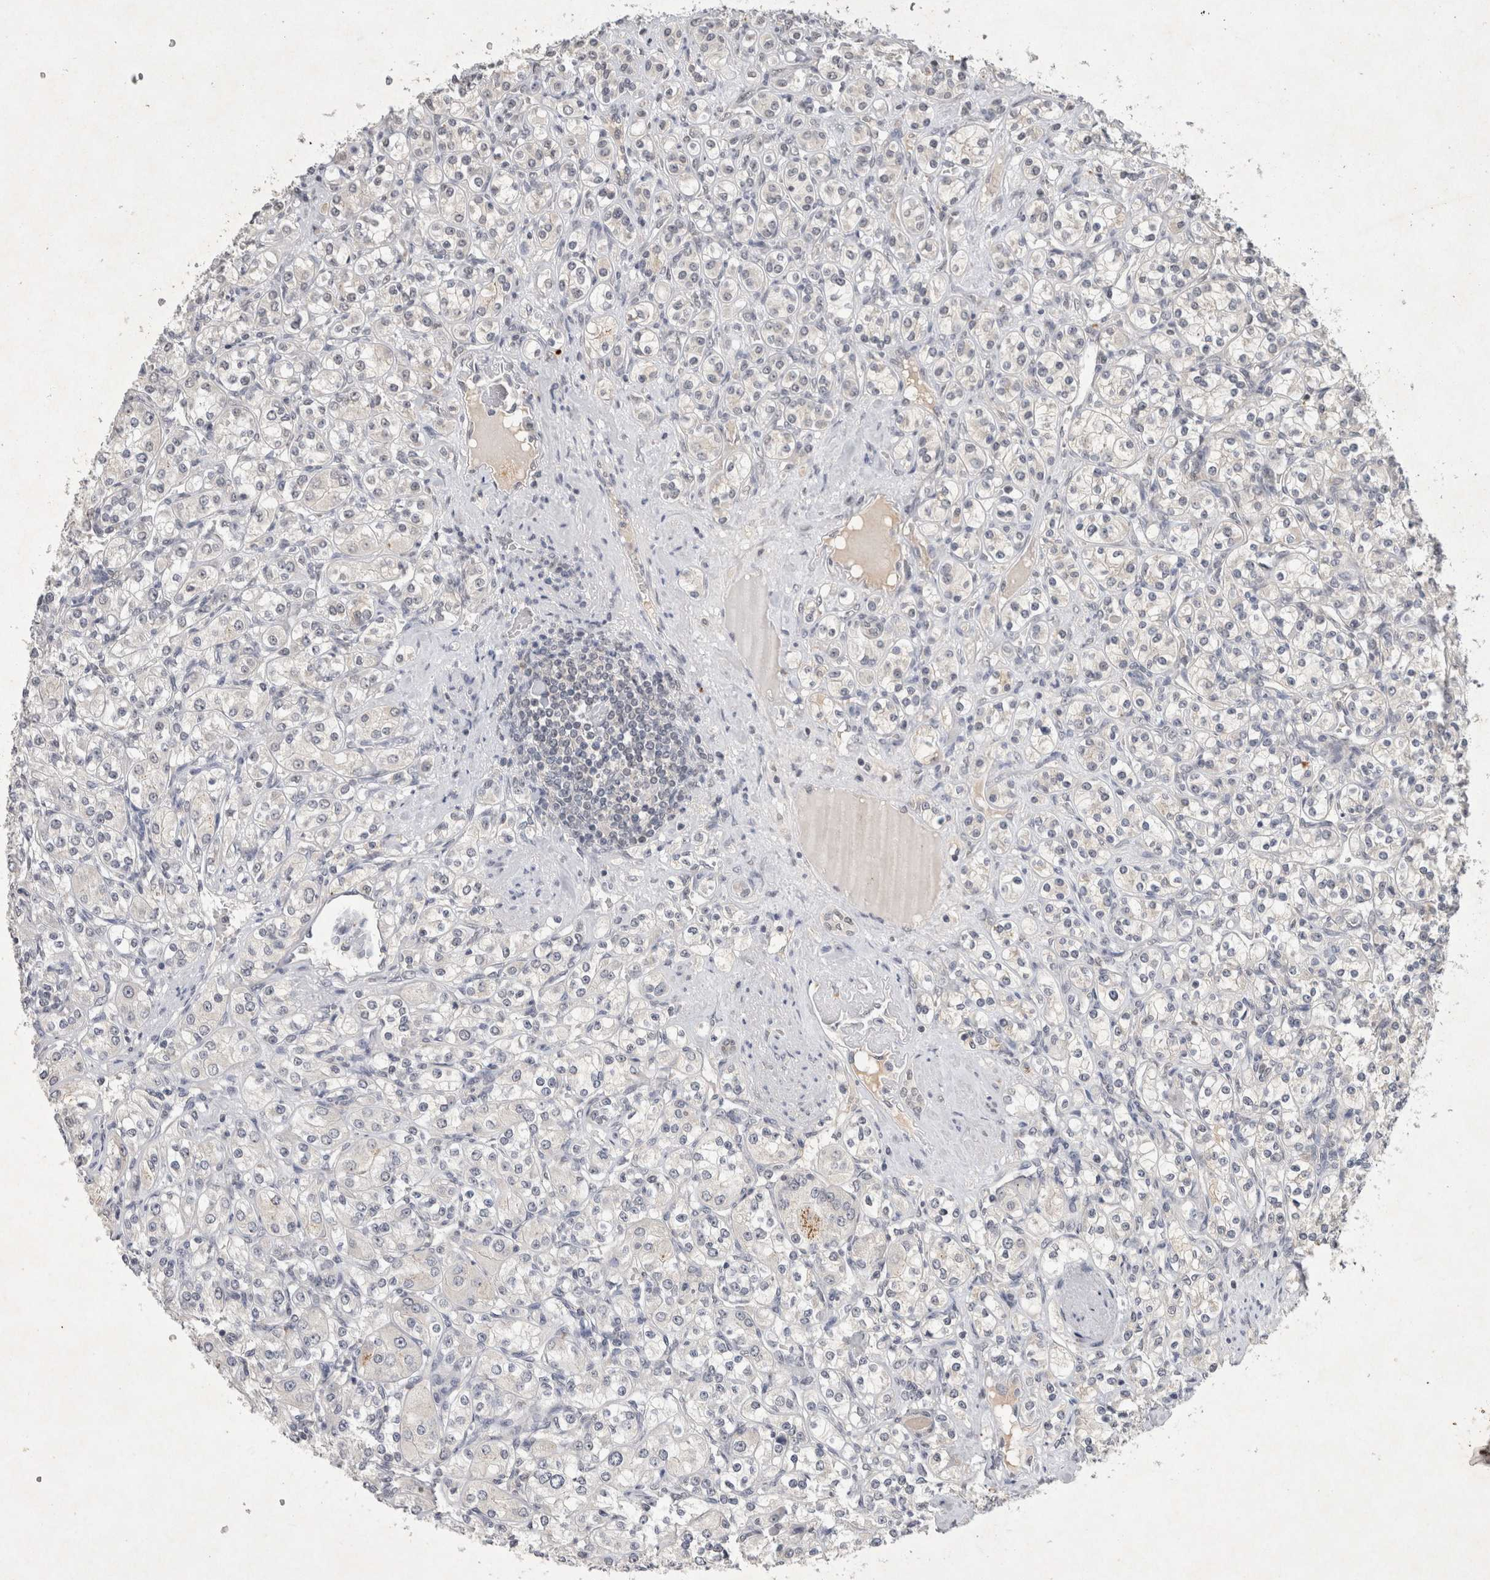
{"staining": {"intensity": "negative", "quantity": "none", "location": "none"}, "tissue": "renal cancer", "cell_type": "Tumor cells", "image_type": "cancer", "snomed": [{"axis": "morphology", "description": "Adenocarcinoma, NOS"}, {"axis": "topography", "description": "Kidney"}], "caption": "The immunohistochemistry image has no significant staining in tumor cells of renal adenocarcinoma tissue. The staining was performed using DAB (3,3'-diaminobenzidine) to visualize the protein expression in brown, while the nuclei were stained in blue with hematoxylin (Magnification: 20x).", "gene": "XRCC5", "patient": {"sex": "male", "age": 77}}